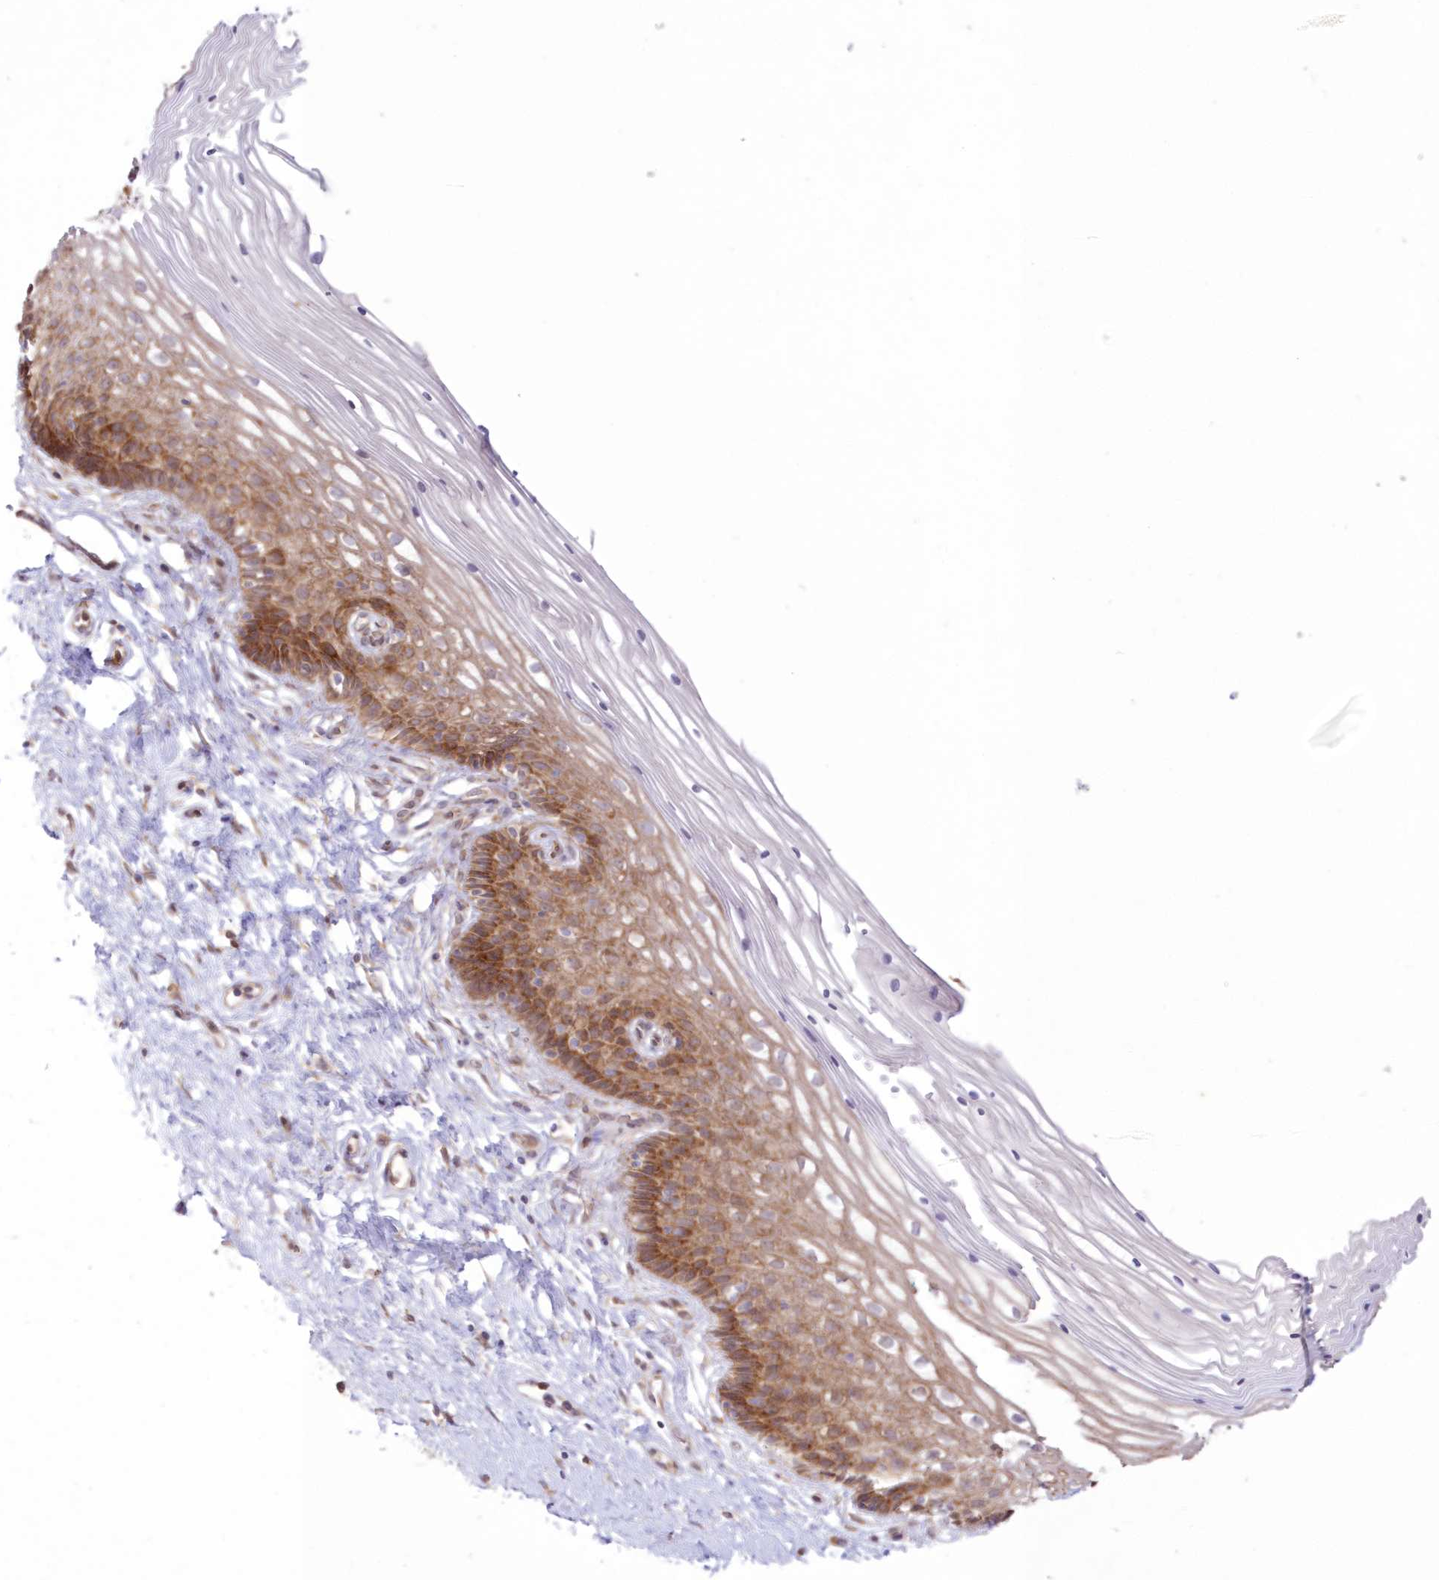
{"staining": {"intensity": "negative", "quantity": "none", "location": "none"}, "tissue": "cervix", "cell_type": "Glandular cells", "image_type": "normal", "snomed": [{"axis": "morphology", "description": "Normal tissue, NOS"}, {"axis": "topography", "description": "Cervix"}], "caption": "Immunohistochemistry (IHC) of unremarkable cervix displays no staining in glandular cells.", "gene": "RNPEP", "patient": {"sex": "female", "age": 33}}